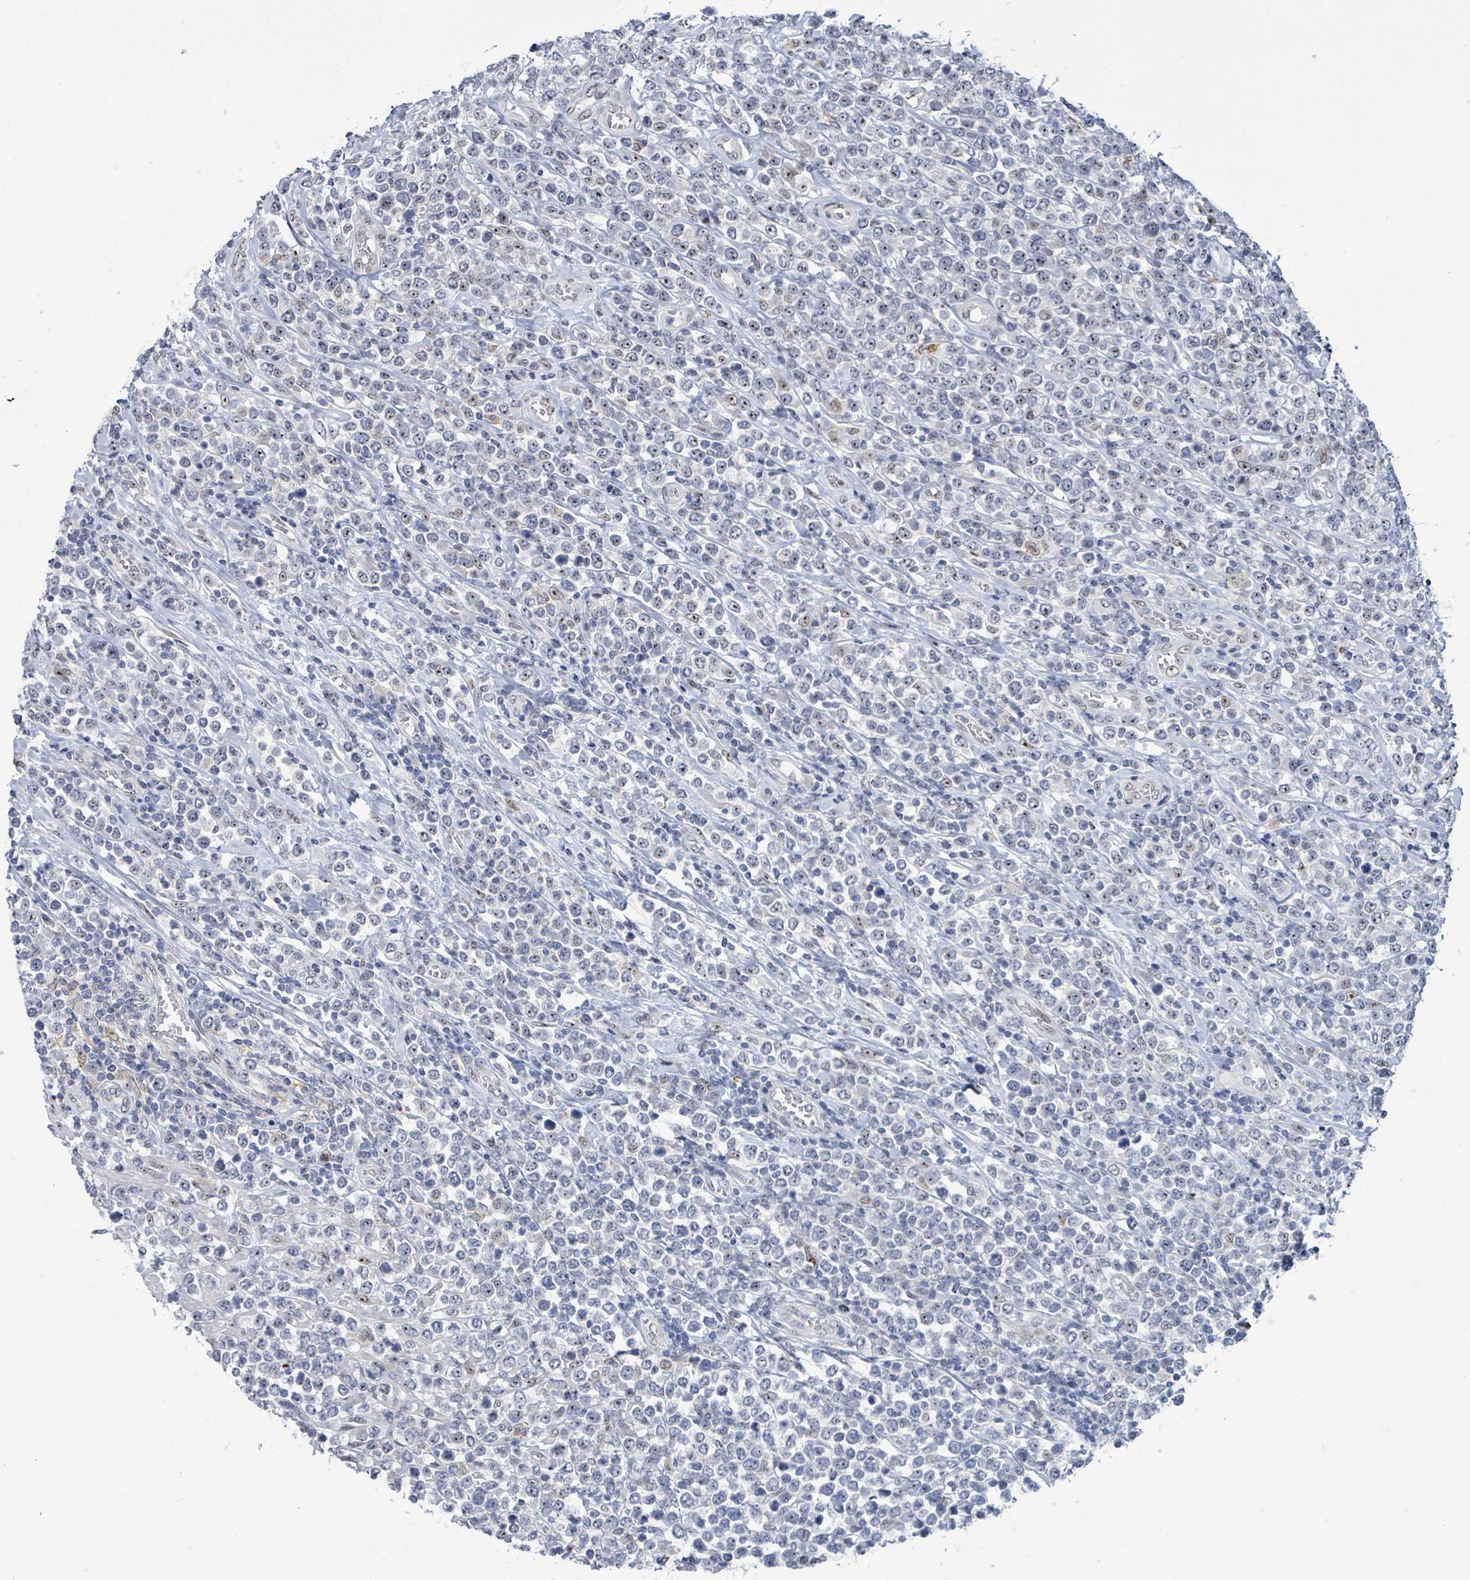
{"staining": {"intensity": "weak", "quantity": "<25%", "location": "nuclear"}, "tissue": "lymphoma", "cell_type": "Tumor cells", "image_type": "cancer", "snomed": [{"axis": "morphology", "description": "Malignant lymphoma, non-Hodgkin's type, High grade"}, {"axis": "topography", "description": "Soft tissue"}], "caption": "The photomicrograph shows no significant positivity in tumor cells of high-grade malignant lymphoma, non-Hodgkin's type. (IHC, brightfield microscopy, high magnification).", "gene": "RRN3", "patient": {"sex": "female", "age": 56}}